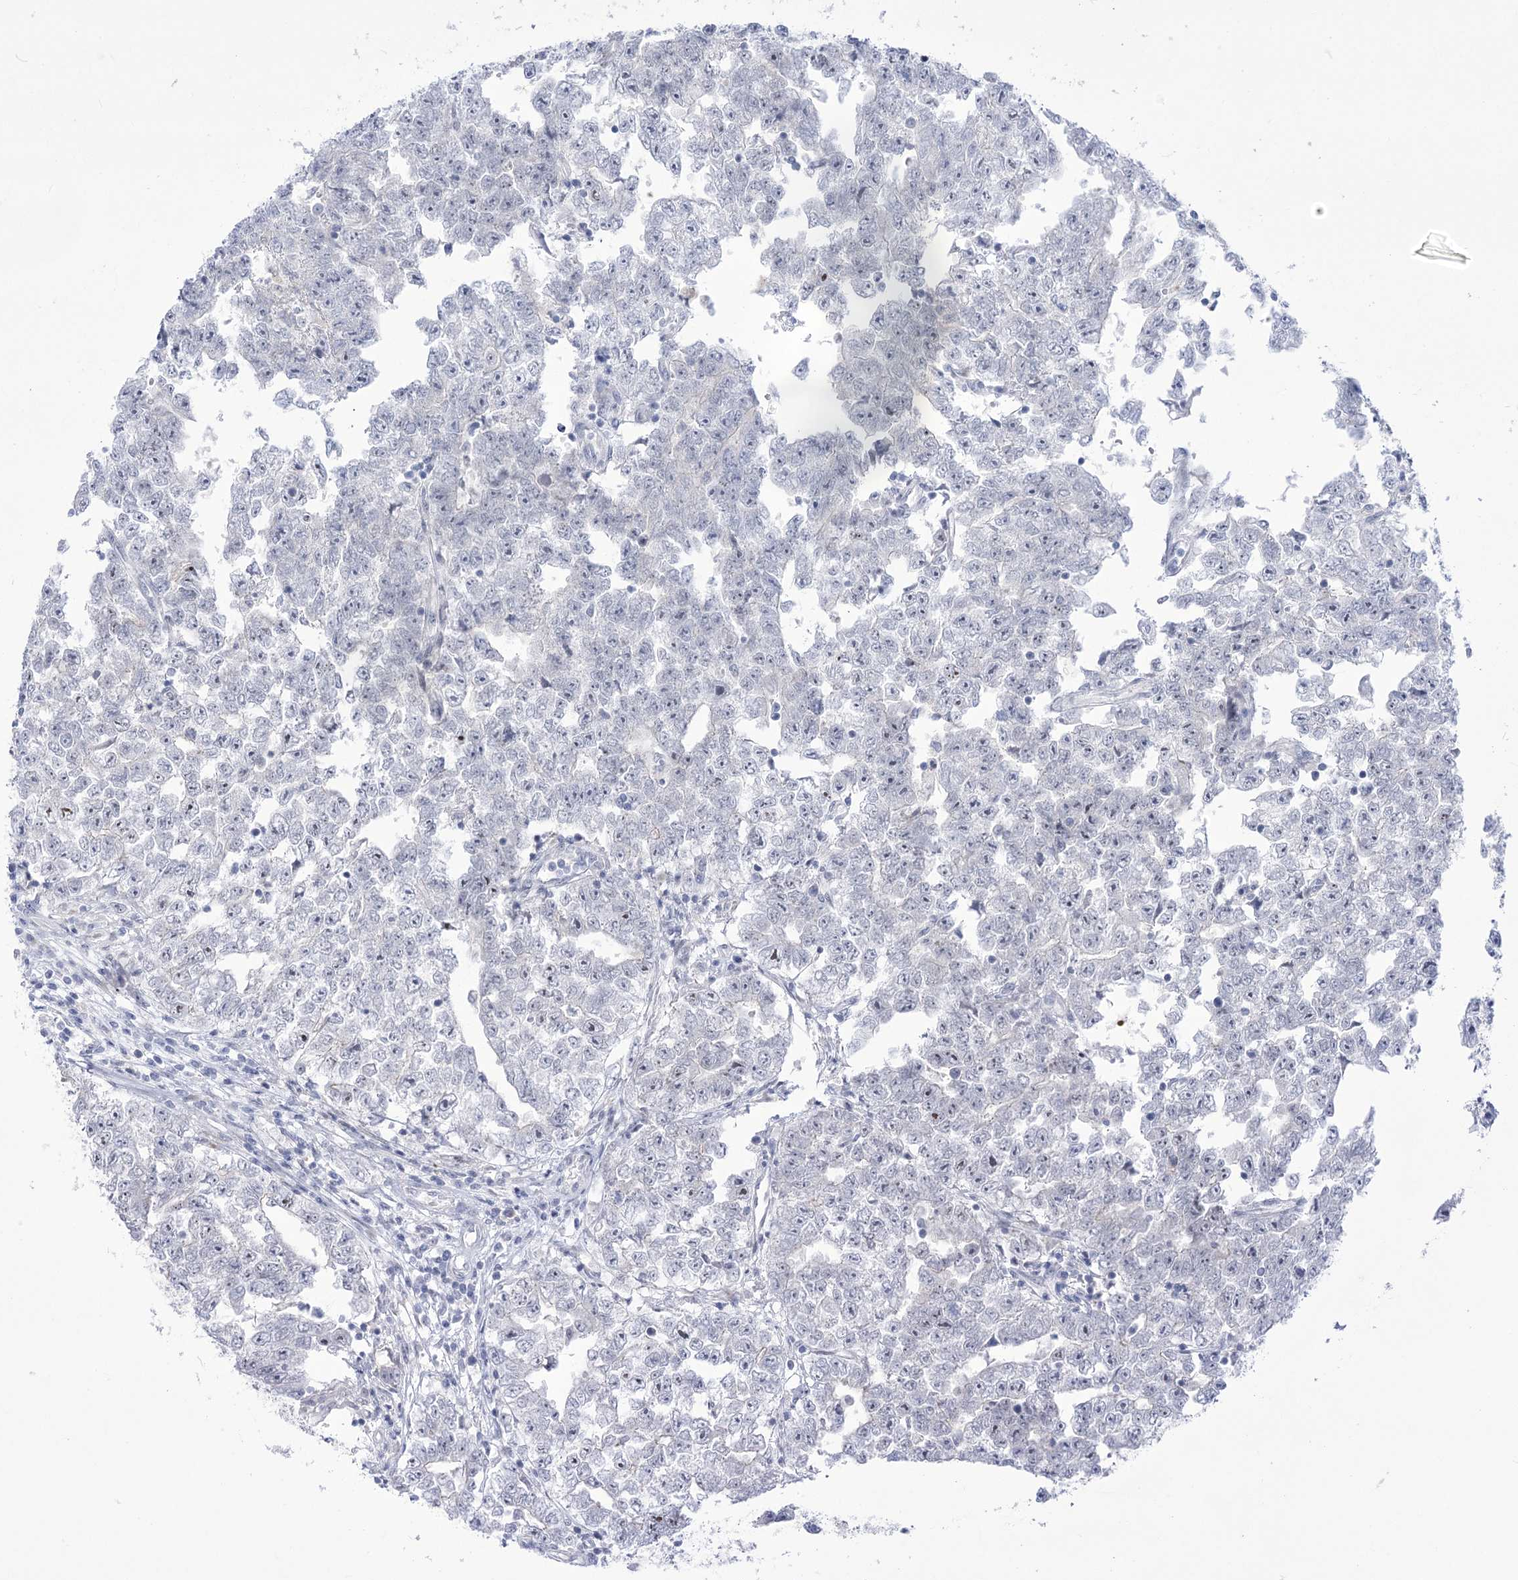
{"staining": {"intensity": "negative", "quantity": "none", "location": "none"}, "tissue": "testis cancer", "cell_type": "Tumor cells", "image_type": "cancer", "snomed": [{"axis": "morphology", "description": "Carcinoma, Embryonal, NOS"}, {"axis": "topography", "description": "Testis"}], "caption": "High power microscopy photomicrograph of an immunohistochemistry histopathology image of embryonal carcinoma (testis), revealing no significant expression in tumor cells.", "gene": "BEND7", "patient": {"sex": "male", "age": 25}}